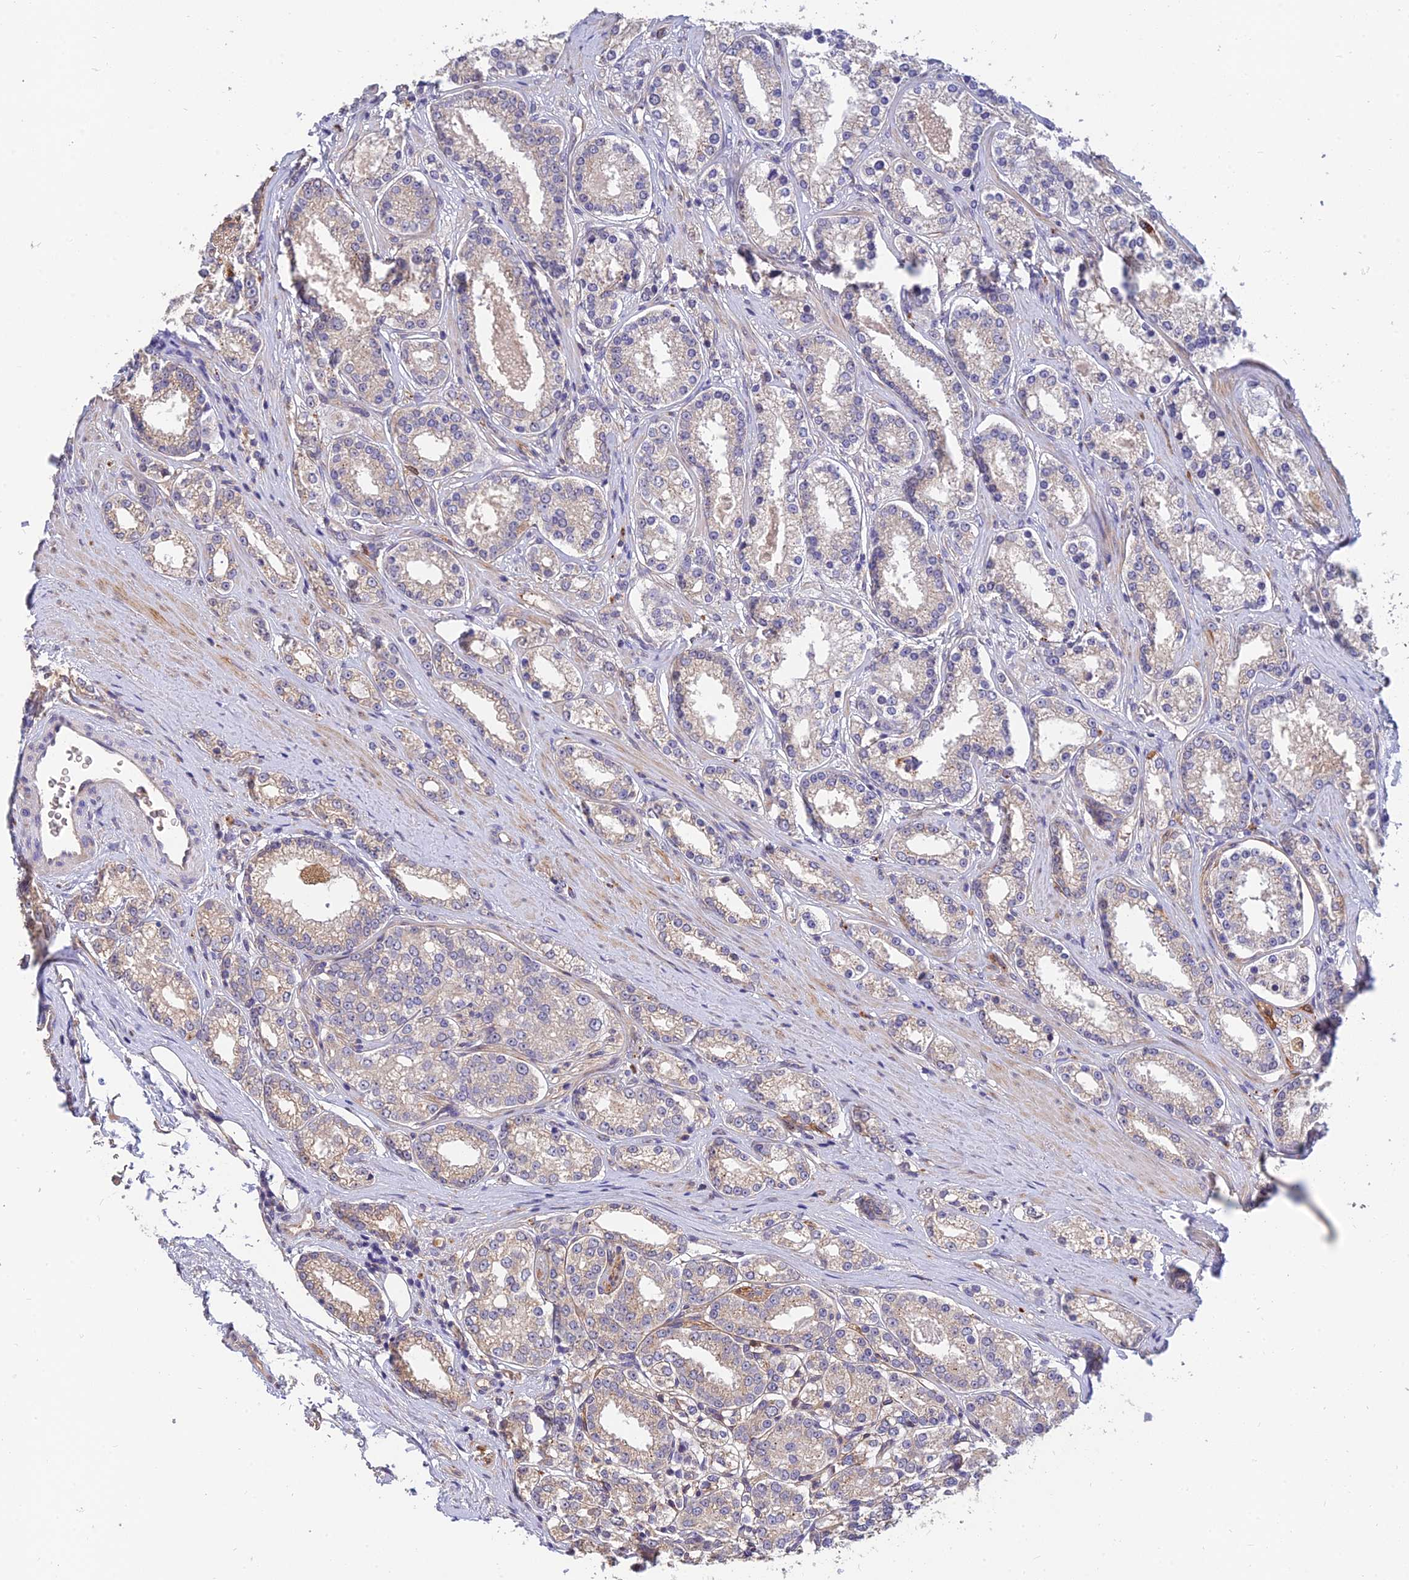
{"staining": {"intensity": "negative", "quantity": "none", "location": "none"}, "tissue": "prostate cancer", "cell_type": "Tumor cells", "image_type": "cancer", "snomed": [{"axis": "morphology", "description": "Normal tissue, NOS"}, {"axis": "morphology", "description": "Adenocarcinoma, High grade"}, {"axis": "topography", "description": "Prostate"}], "caption": "DAB immunohistochemical staining of human prostate high-grade adenocarcinoma displays no significant positivity in tumor cells.", "gene": "MRPL35", "patient": {"sex": "male", "age": 83}}